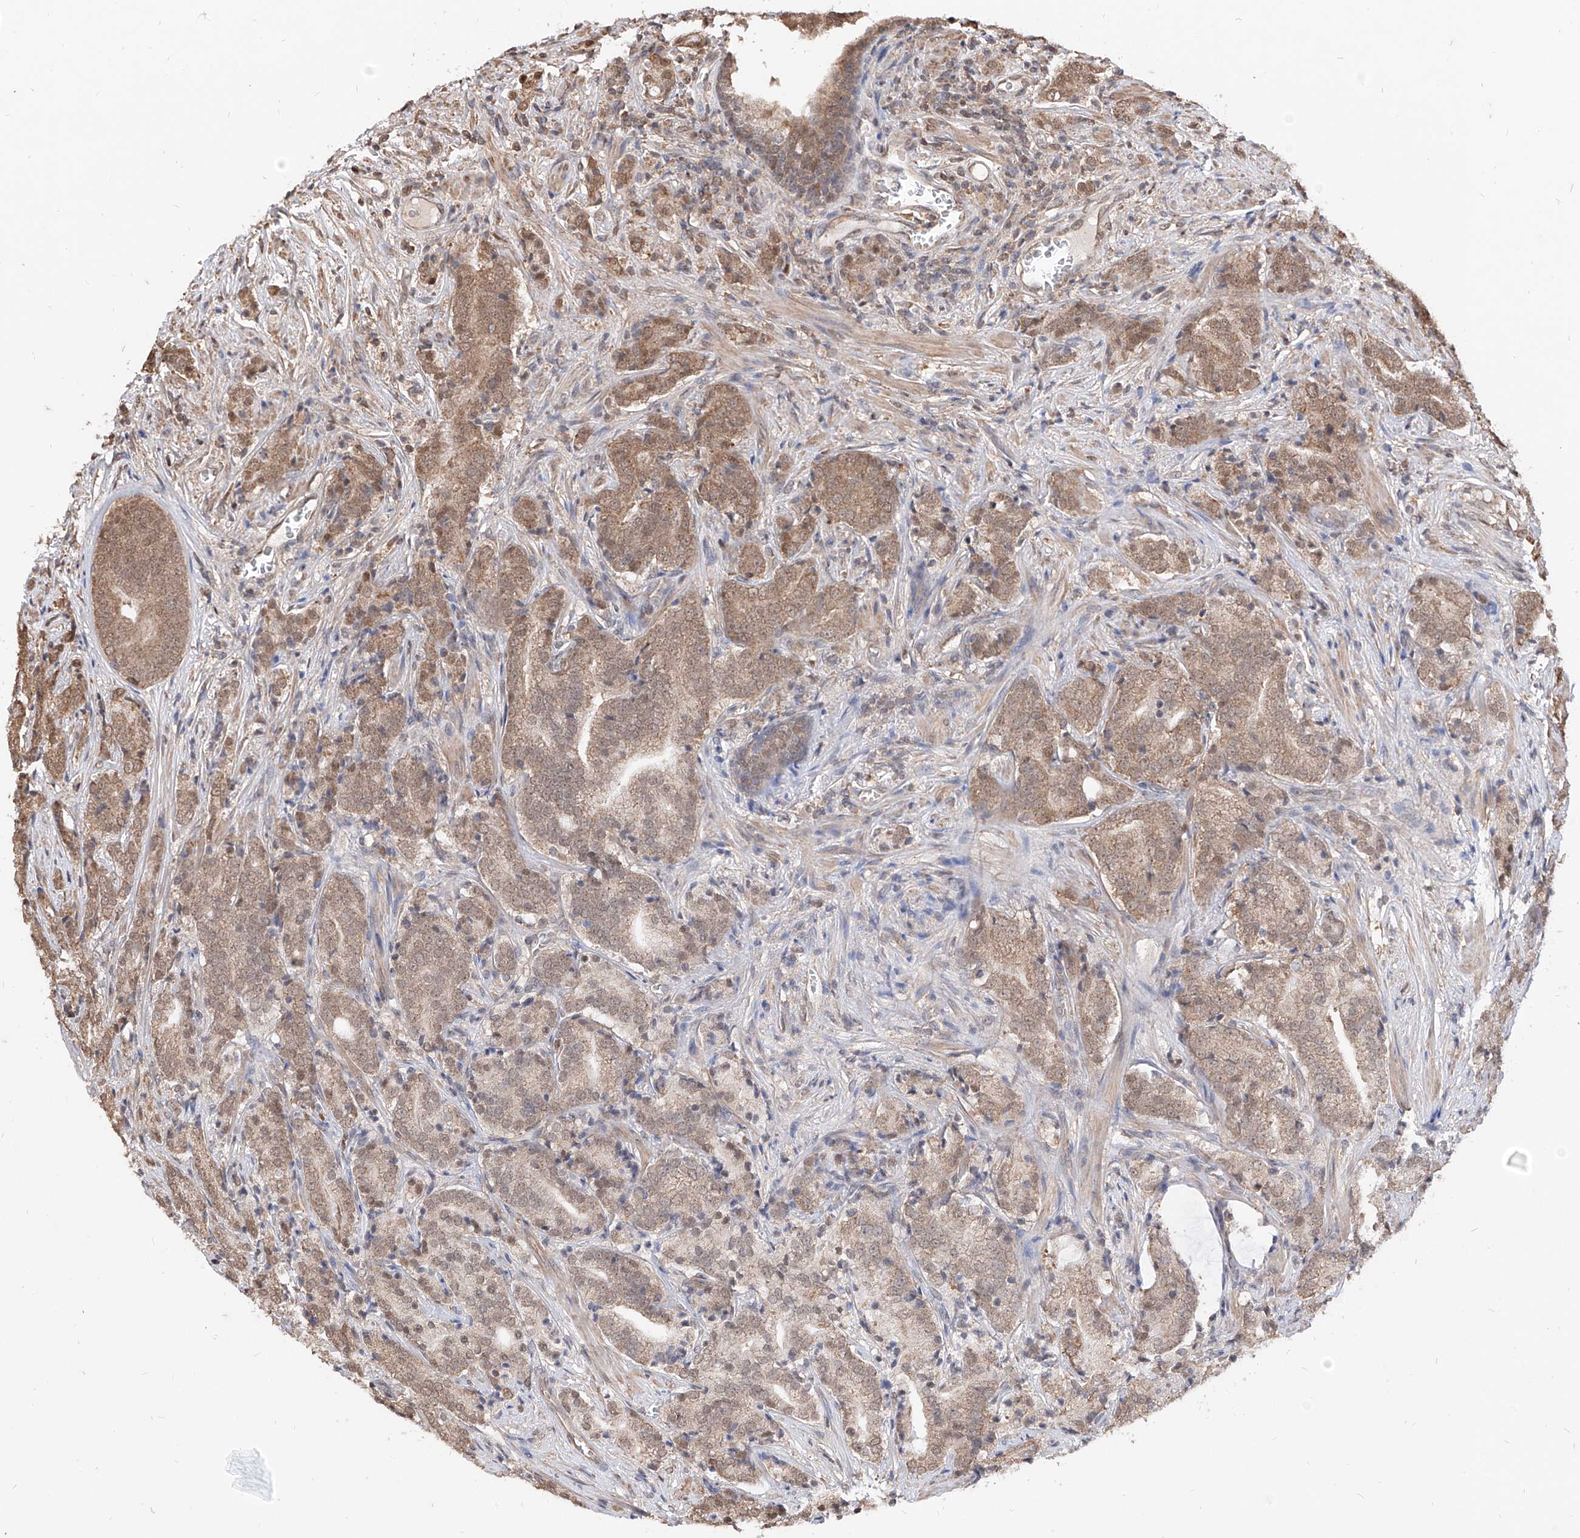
{"staining": {"intensity": "moderate", "quantity": ">75%", "location": "cytoplasmic/membranous"}, "tissue": "prostate cancer", "cell_type": "Tumor cells", "image_type": "cancer", "snomed": [{"axis": "morphology", "description": "Adenocarcinoma, High grade"}, {"axis": "topography", "description": "Prostate"}], "caption": "High-grade adenocarcinoma (prostate) was stained to show a protein in brown. There is medium levels of moderate cytoplasmic/membranous positivity in about >75% of tumor cells.", "gene": "C8orf82", "patient": {"sex": "male", "age": 57}}